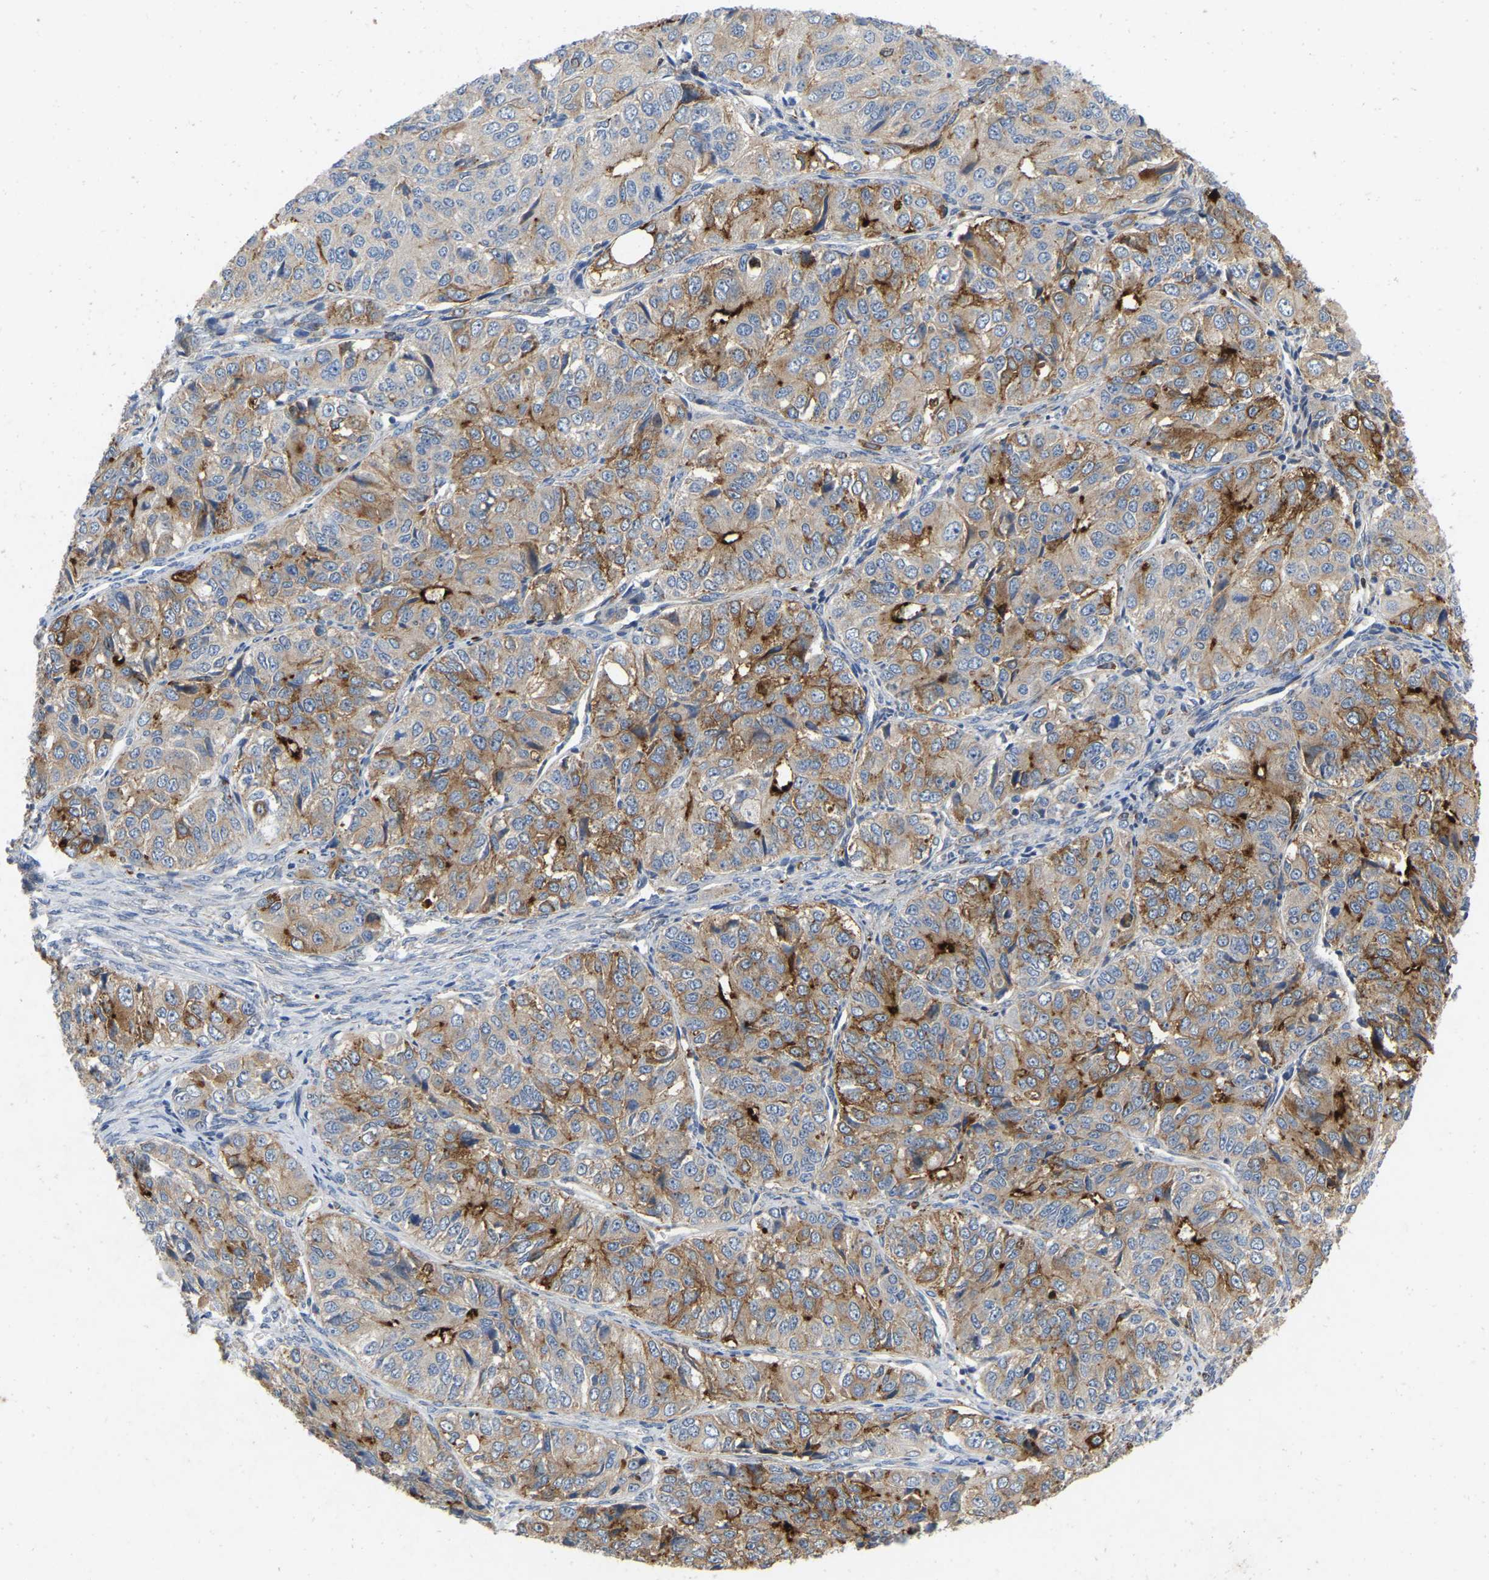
{"staining": {"intensity": "moderate", "quantity": ">75%", "location": "cytoplasmic/membranous"}, "tissue": "ovarian cancer", "cell_type": "Tumor cells", "image_type": "cancer", "snomed": [{"axis": "morphology", "description": "Carcinoma, endometroid"}, {"axis": "topography", "description": "Ovary"}], "caption": "Moderate cytoplasmic/membranous protein staining is seen in approximately >75% of tumor cells in ovarian cancer. (brown staining indicates protein expression, while blue staining denotes nuclei).", "gene": "RHEB", "patient": {"sex": "female", "age": 51}}